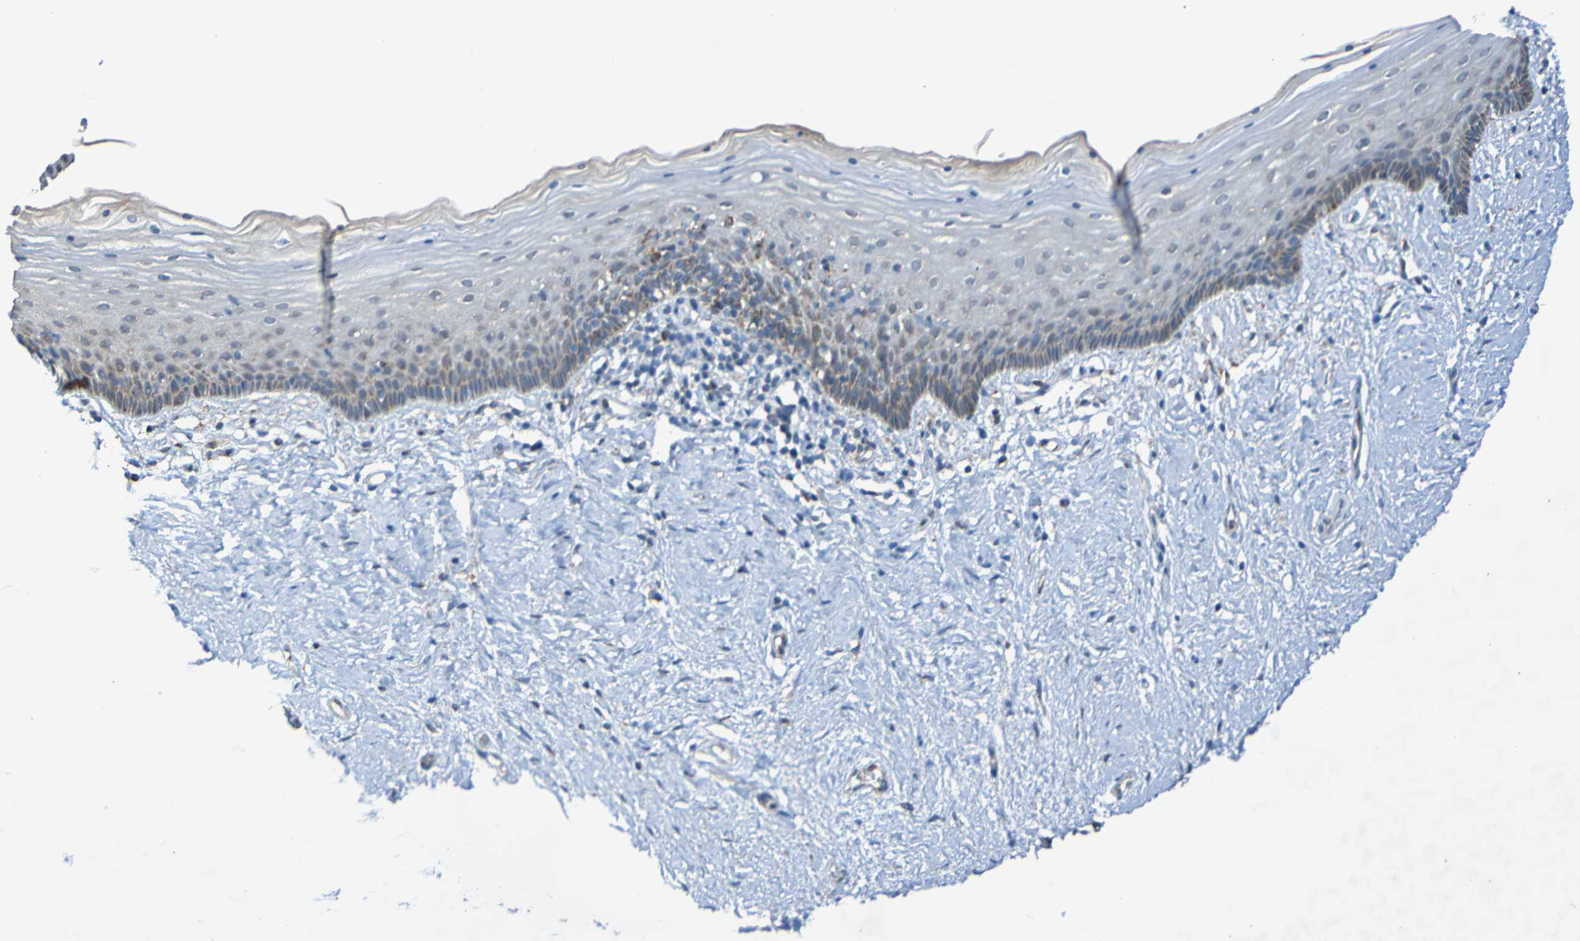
{"staining": {"intensity": "weak", "quantity": ">75%", "location": "cytoplasmic/membranous"}, "tissue": "vagina", "cell_type": "Squamous epithelial cells", "image_type": "normal", "snomed": [{"axis": "morphology", "description": "Normal tissue, NOS"}, {"axis": "topography", "description": "Vagina"}], "caption": "IHC micrograph of normal human vagina stained for a protein (brown), which displays low levels of weak cytoplasmic/membranous expression in about >75% of squamous epithelial cells.", "gene": "CCDC51", "patient": {"sex": "female", "age": 44}}